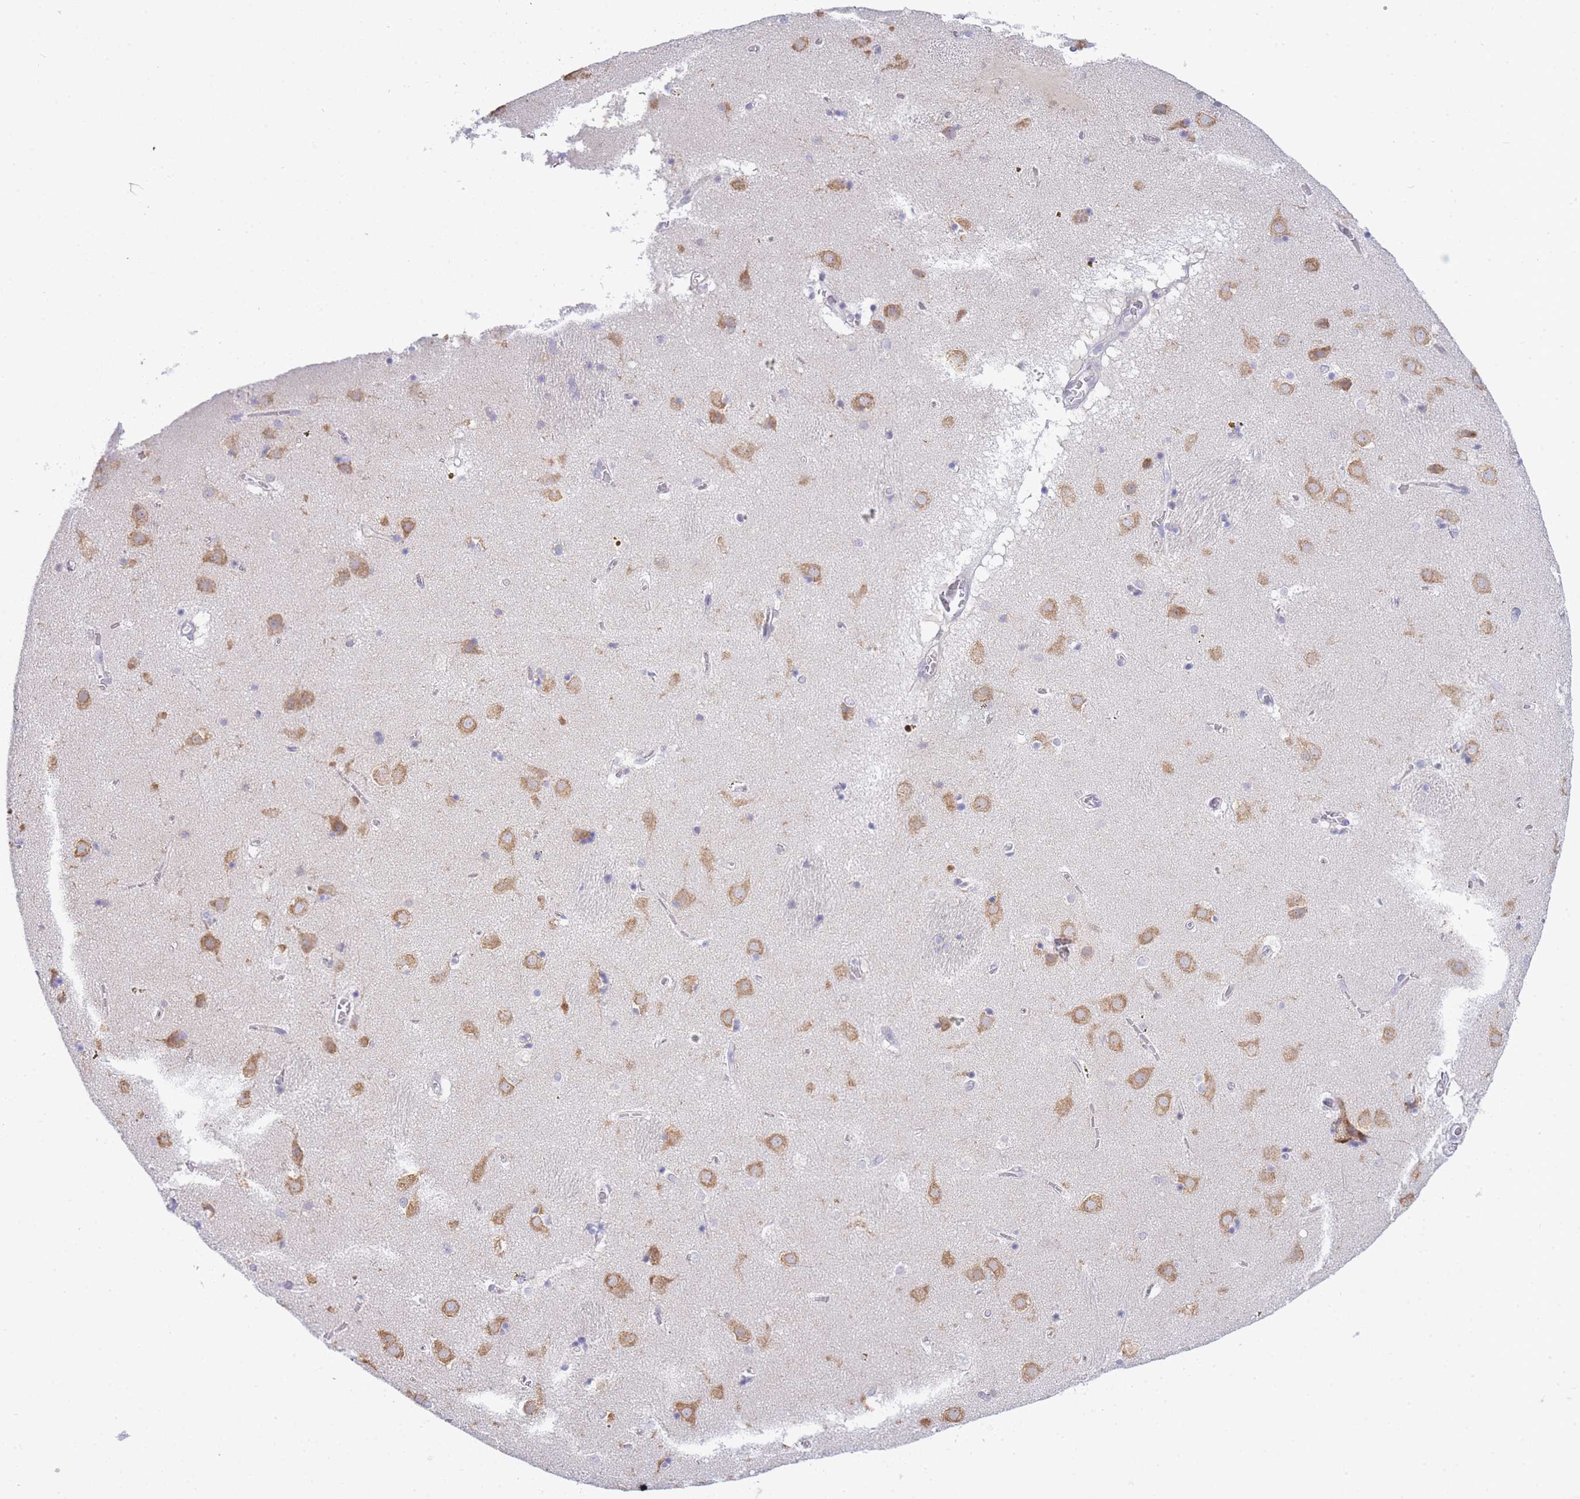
{"staining": {"intensity": "negative", "quantity": "none", "location": "none"}, "tissue": "caudate", "cell_type": "Glial cells", "image_type": "normal", "snomed": [{"axis": "morphology", "description": "Normal tissue, NOS"}, {"axis": "topography", "description": "Lateral ventricle wall"}], "caption": "A high-resolution photomicrograph shows immunohistochemistry (IHC) staining of unremarkable caudate, which reveals no significant positivity in glial cells.", "gene": "ZNF510", "patient": {"sex": "male", "age": 70}}